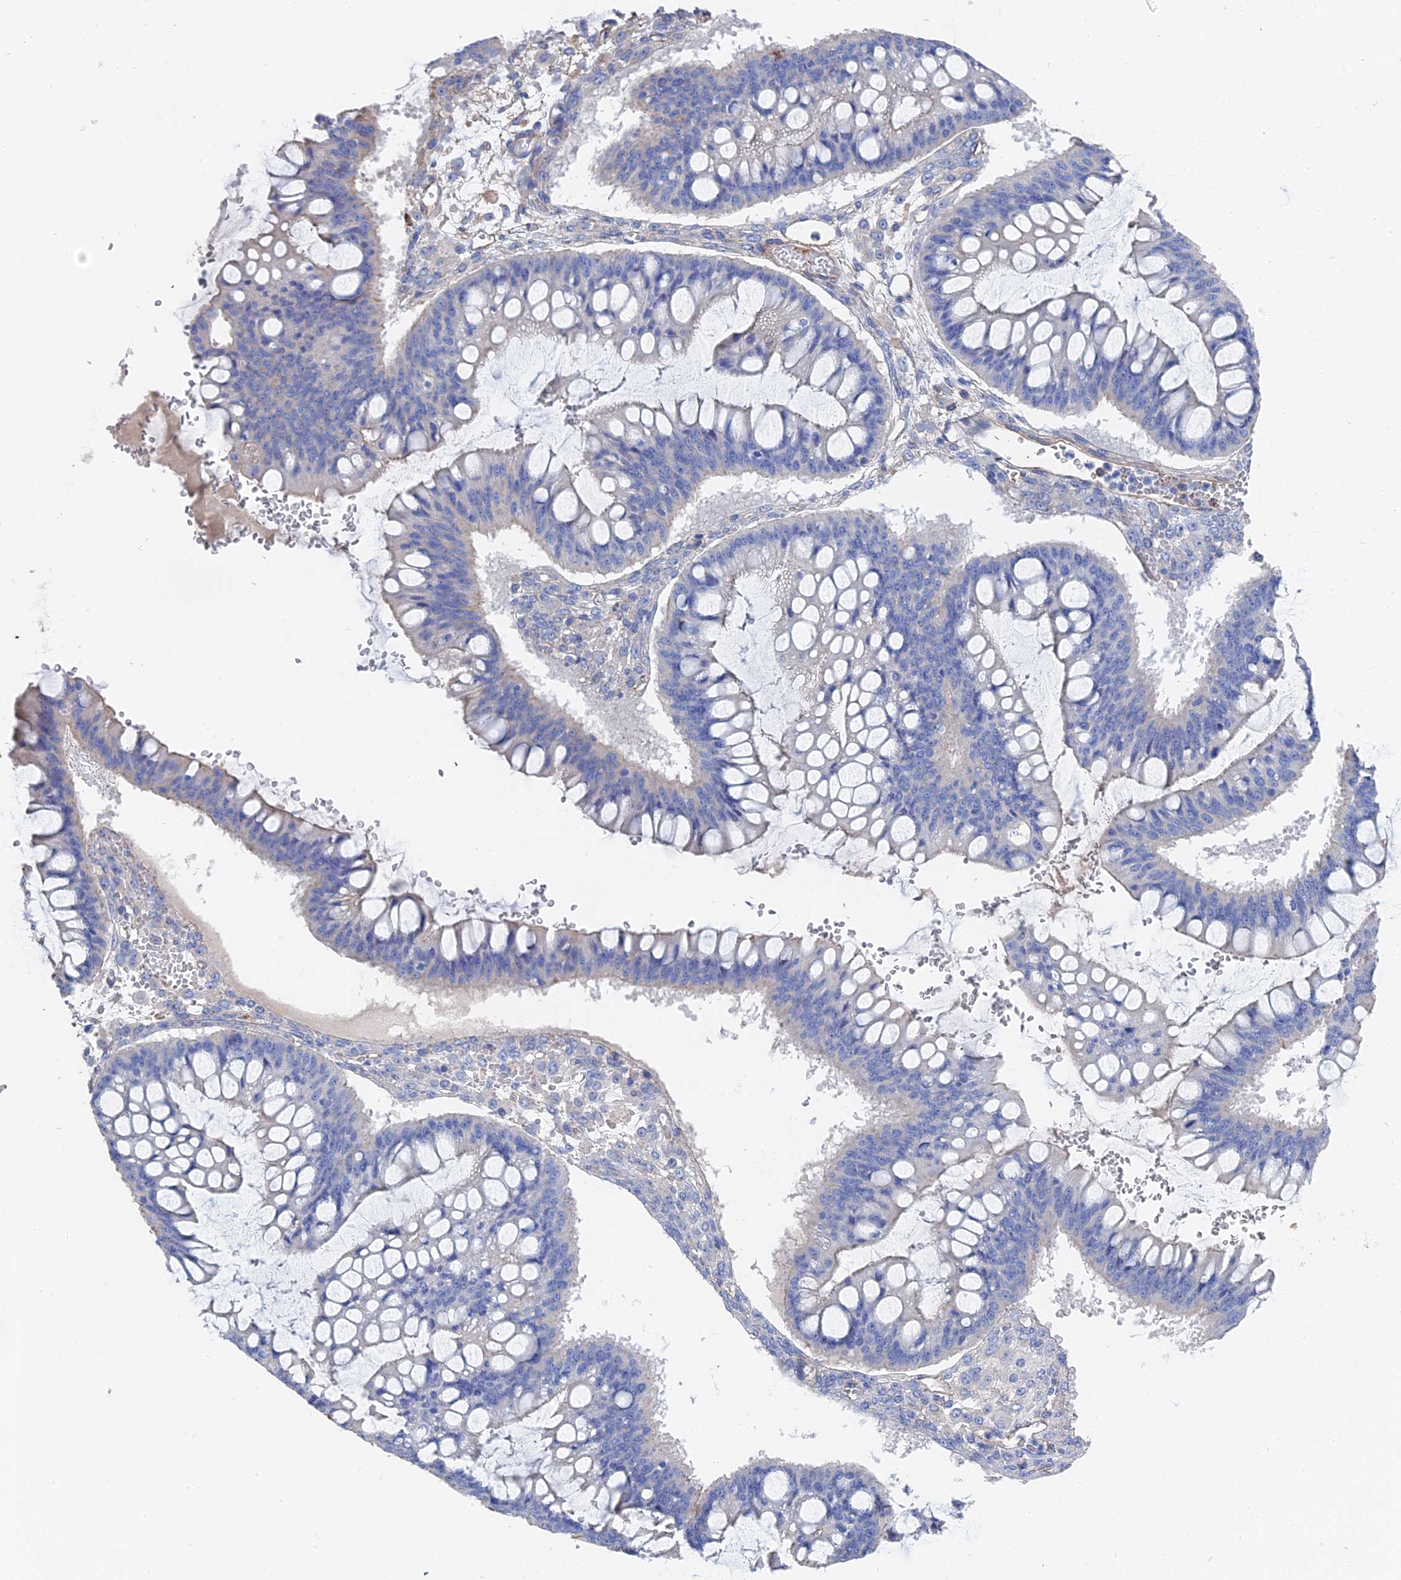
{"staining": {"intensity": "negative", "quantity": "none", "location": "none"}, "tissue": "ovarian cancer", "cell_type": "Tumor cells", "image_type": "cancer", "snomed": [{"axis": "morphology", "description": "Cystadenocarcinoma, mucinous, NOS"}, {"axis": "topography", "description": "Ovary"}], "caption": "Micrograph shows no significant protein positivity in tumor cells of ovarian mucinous cystadenocarcinoma.", "gene": "STRA6", "patient": {"sex": "female", "age": 73}}